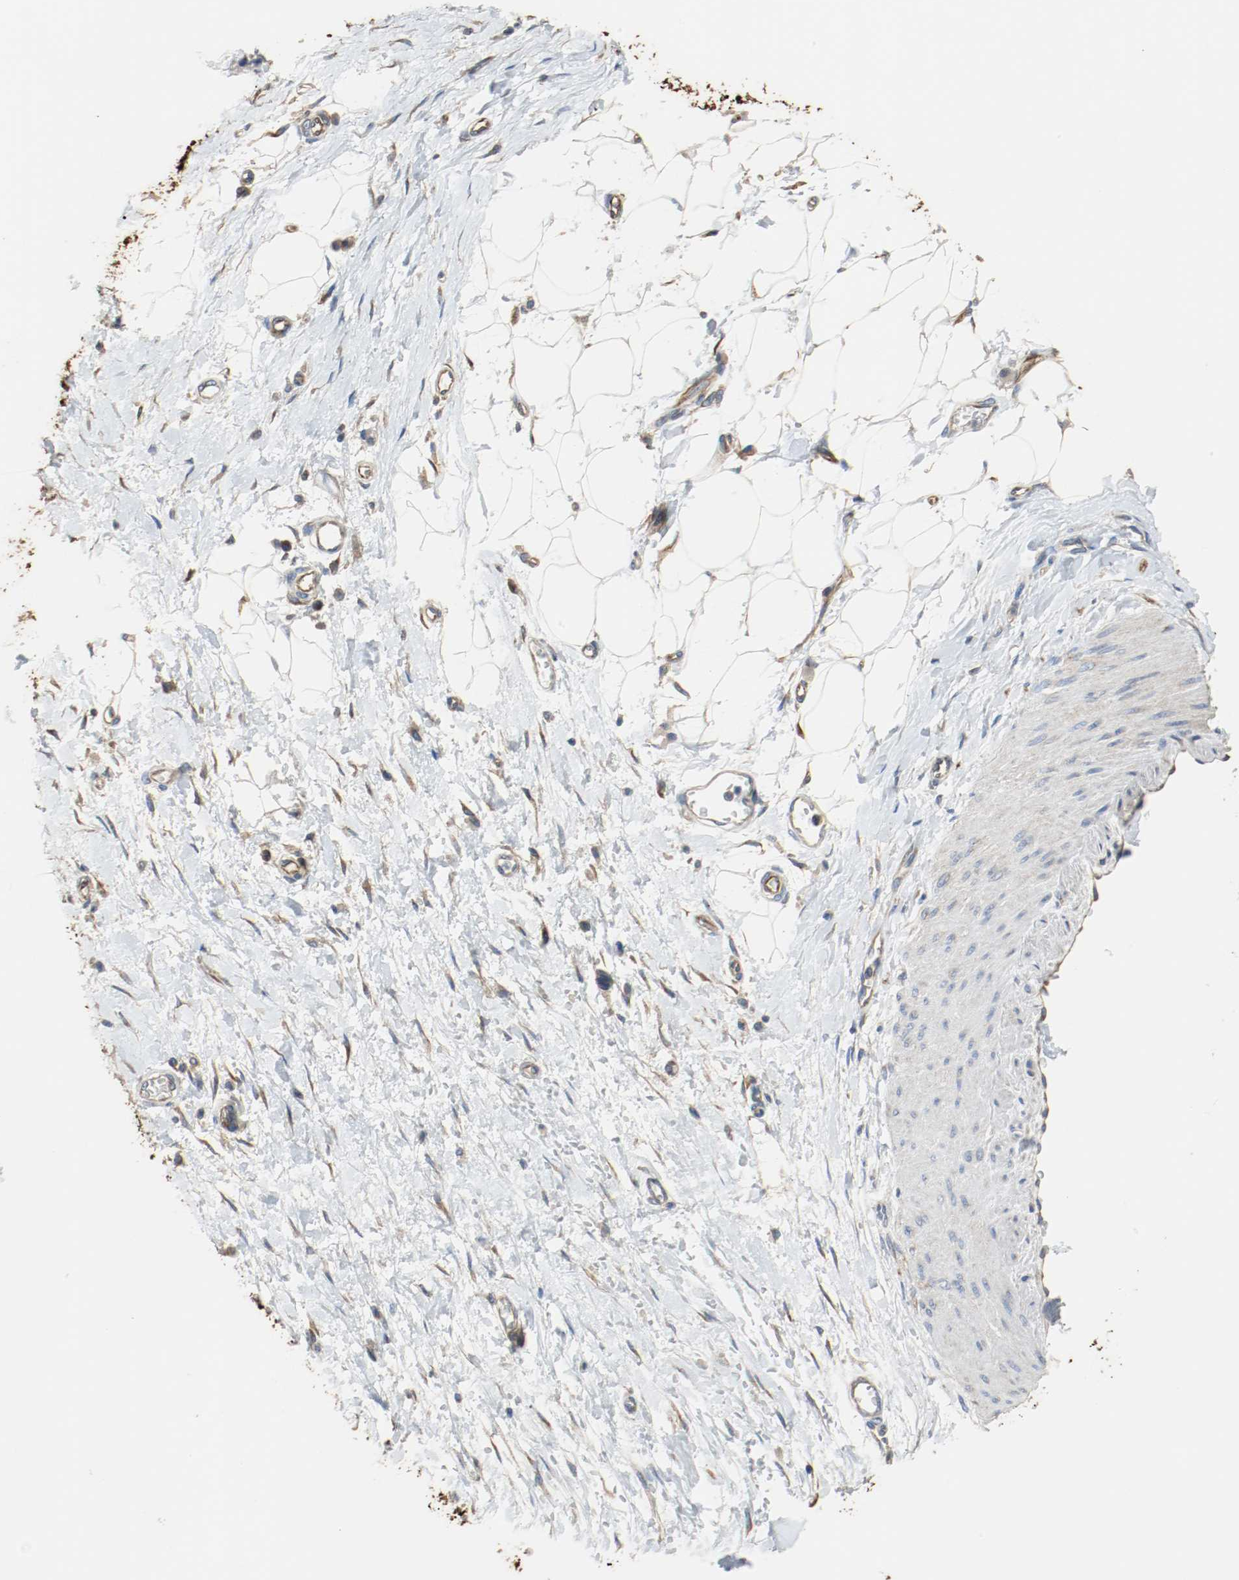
{"staining": {"intensity": "moderate", "quantity": ">75%", "location": "cytoplasmic/membranous"}, "tissue": "adipose tissue", "cell_type": "Adipocytes", "image_type": "normal", "snomed": [{"axis": "morphology", "description": "Normal tissue, NOS"}, {"axis": "morphology", "description": "Urothelial carcinoma, High grade"}, {"axis": "topography", "description": "Vascular tissue"}, {"axis": "topography", "description": "Urinary bladder"}], "caption": "Moderate cytoplasmic/membranous expression is seen in about >75% of adipocytes in normal adipose tissue.", "gene": "TUBA3D", "patient": {"sex": "female", "age": 56}}